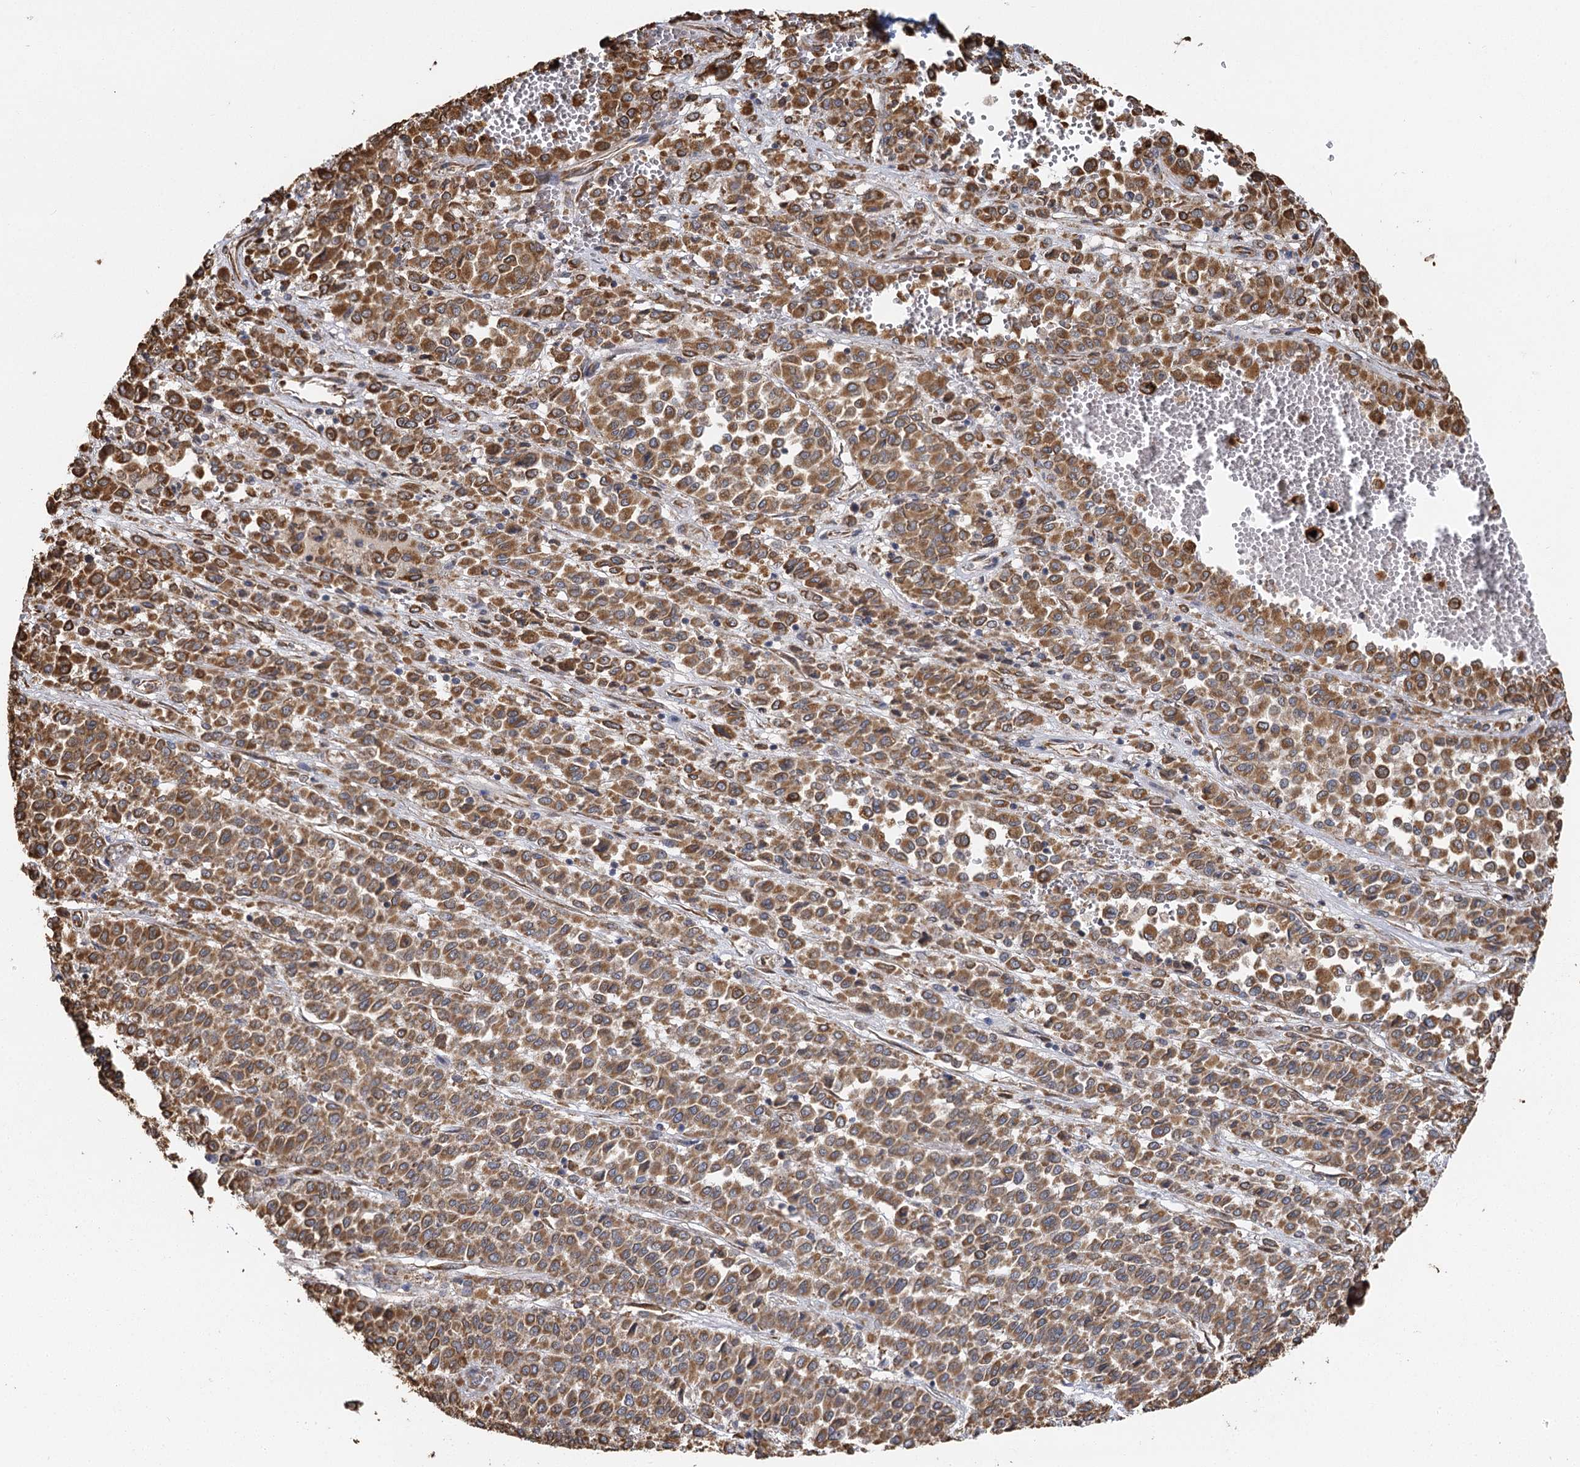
{"staining": {"intensity": "moderate", "quantity": ">75%", "location": "cytoplasmic/membranous"}, "tissue": "melanoma", "cell_type": "Tumor cells", "image_type": "cancer", "snomed": [{"axis": "morphology", "description": "Malignant melanoma, Metastatic site"}, {"axis": "topography", "description": "Pancreas"}], "caption": "This image reveals IHC staining of human malignant melanoma (metastatic site), with medium moderate cytoplasmic/membranous staining in approximately >75% of tumor cells.", "gene": "IL11RA", "patient": {"sex": "female", "age": 30}}